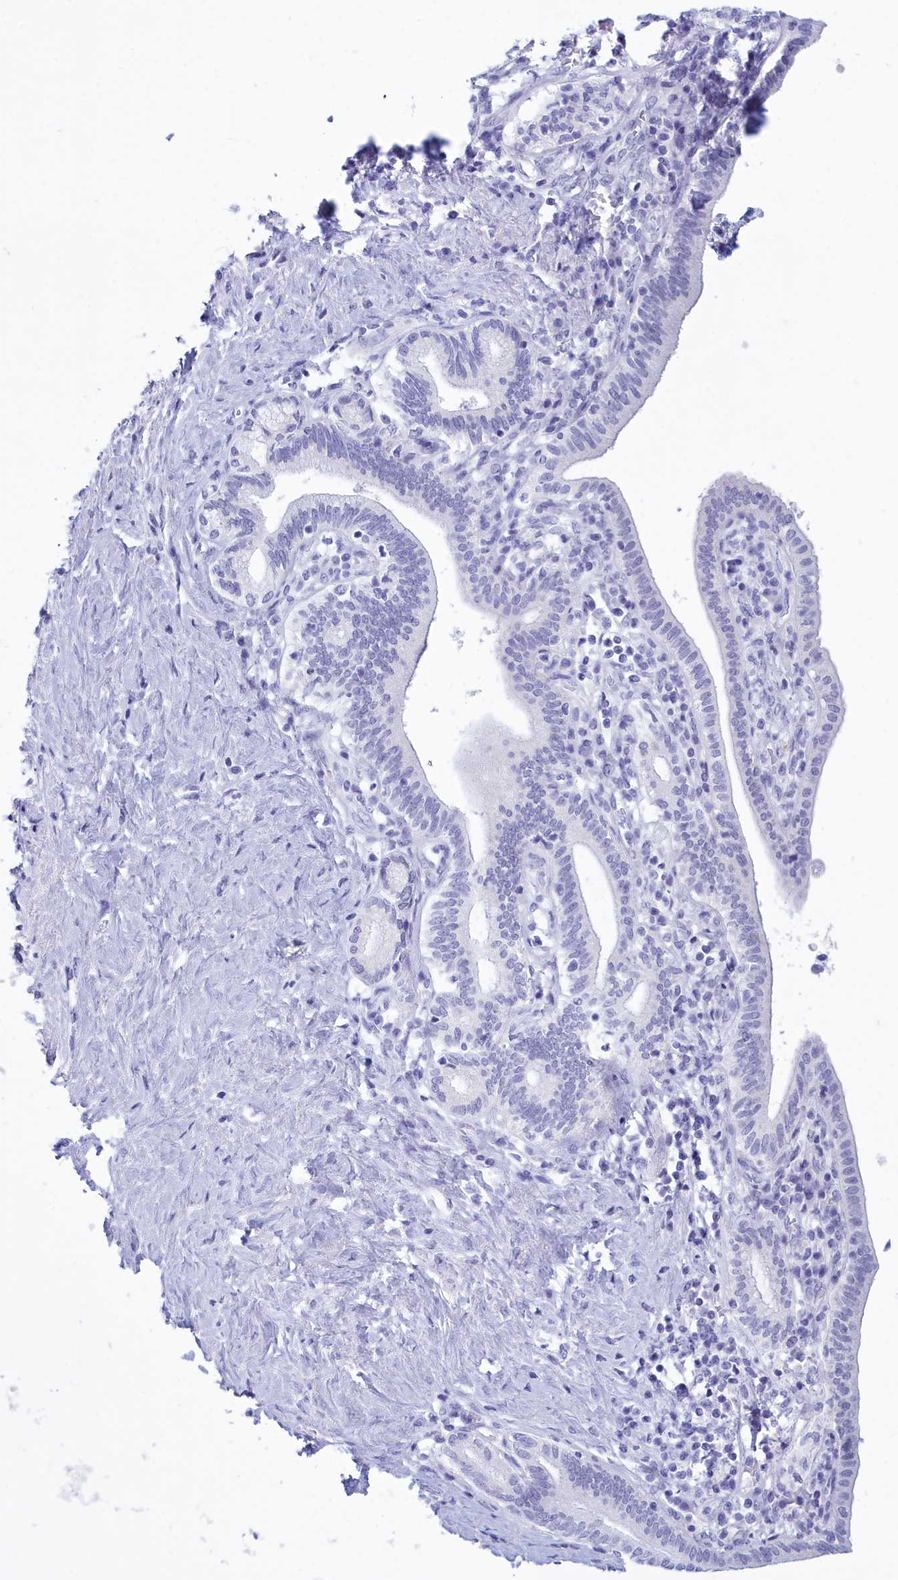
{"staining": {"intensity": "negative", "quantity": "none", "location": "none"}, "tissue": "pancreatic cancer", "cell_type": "Tumor cells", "image_type": "cancer", "snomed": [{"axis": "morphology", "description": "Adenocarcinoma, NOS"}, {"axis": "topography", "description": "Pancreas"}], "caption": "Immunohistochemistry (IHC) of pancreatic adenocarcinoma shows no positivity in tumor cells.", "gene": "TMEM97", "patient": {"sex": "female", "age": 73}}